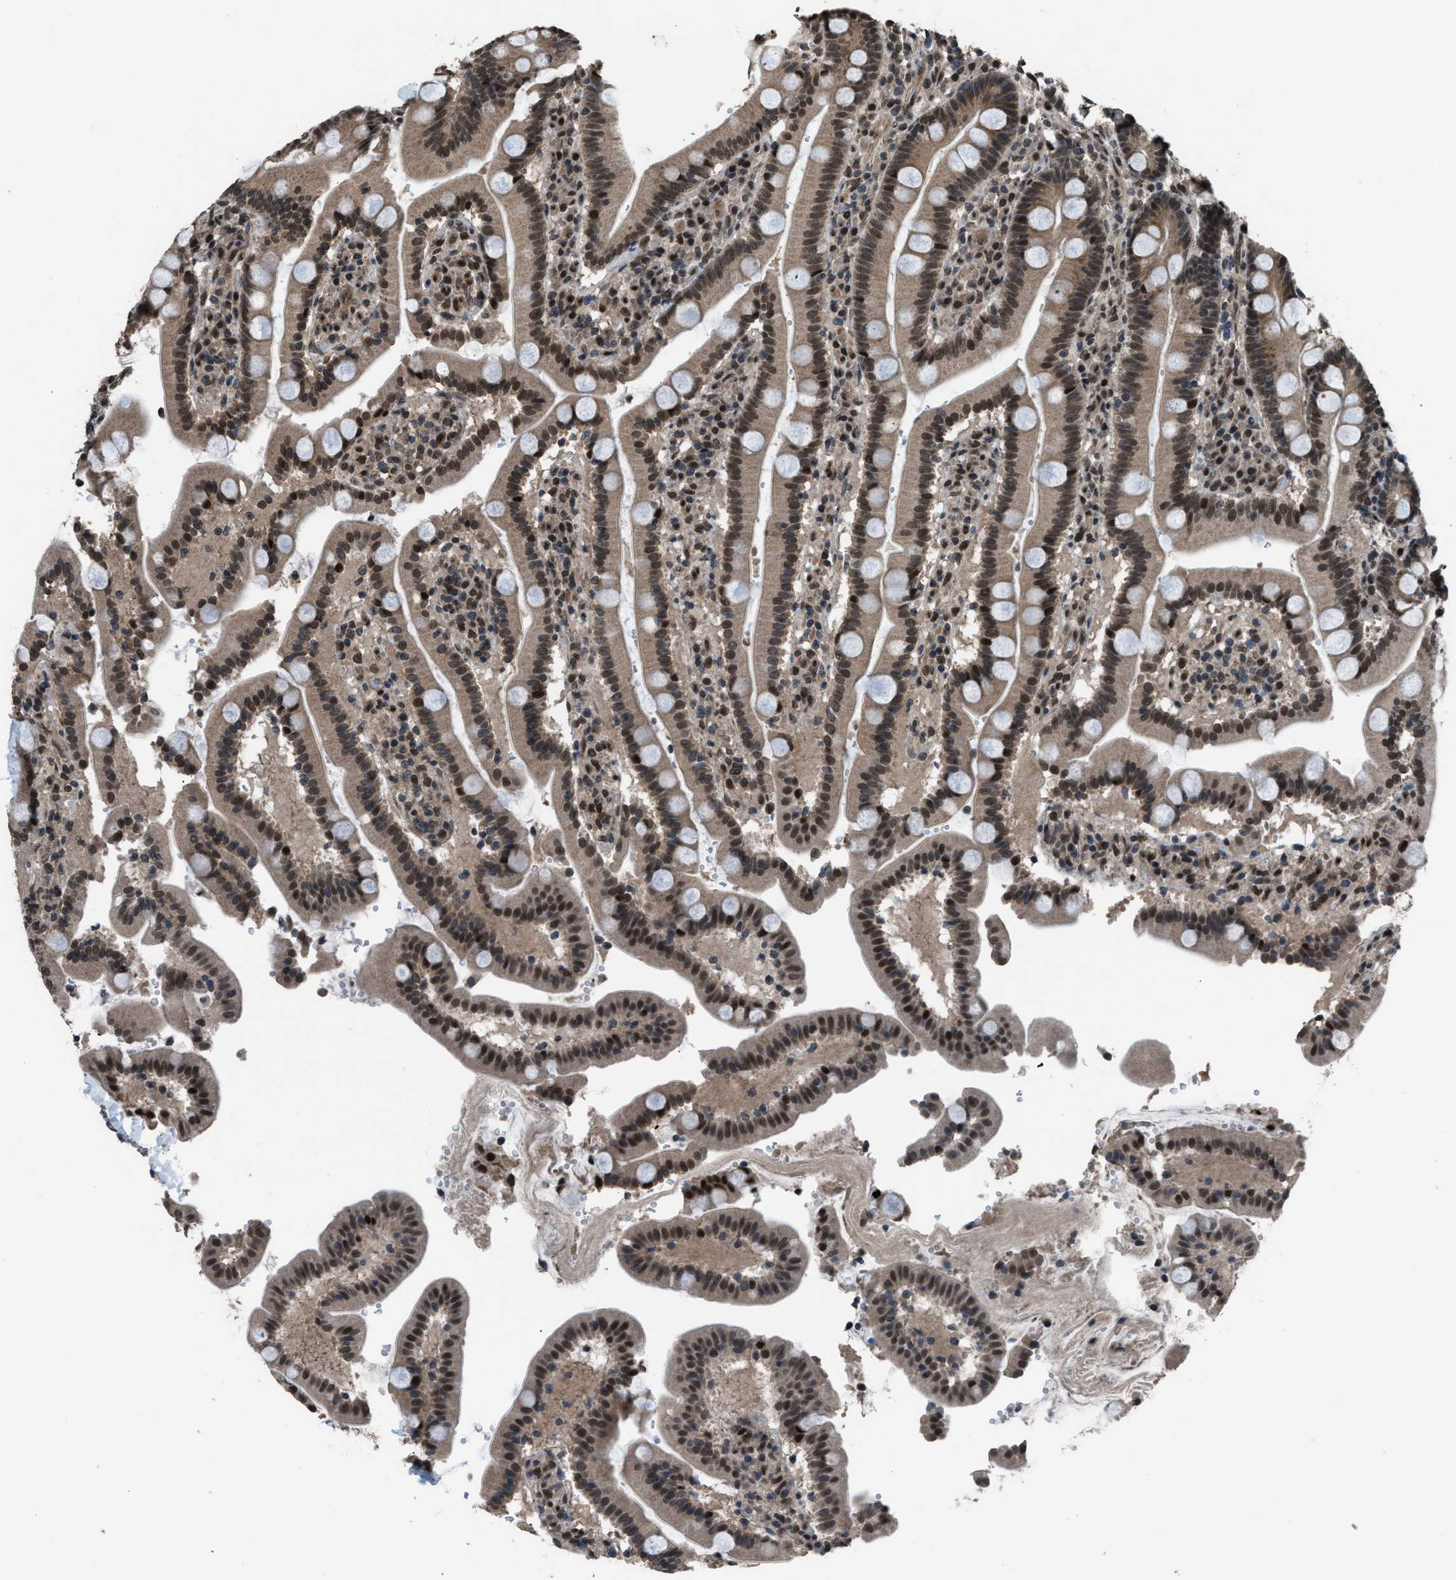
{"staining": {"intensity": "strong", "quantity": "25%-75%", "location": "cytoplasmic/membranous,nuclear"}, "tissue": "duodenum", "cell_type": "Glandular cells", "image_type": "normal", "snomed": [{"axis": "morphology", "description": "Normal tissue, NOS"}, {"axis": "topography", "description": "Small intestine, NOS"}], "caption": "Immunohistochemistry of unremarkable human duodenum displays high levels of strong cytoplasmic/membranous,nuclear staining in about 25%-75% of glandular cells. (IHC, brightfield microscopy, high magnification).", "gene": "KPNA6", "patient": {"sex": "female", "age": 71}}